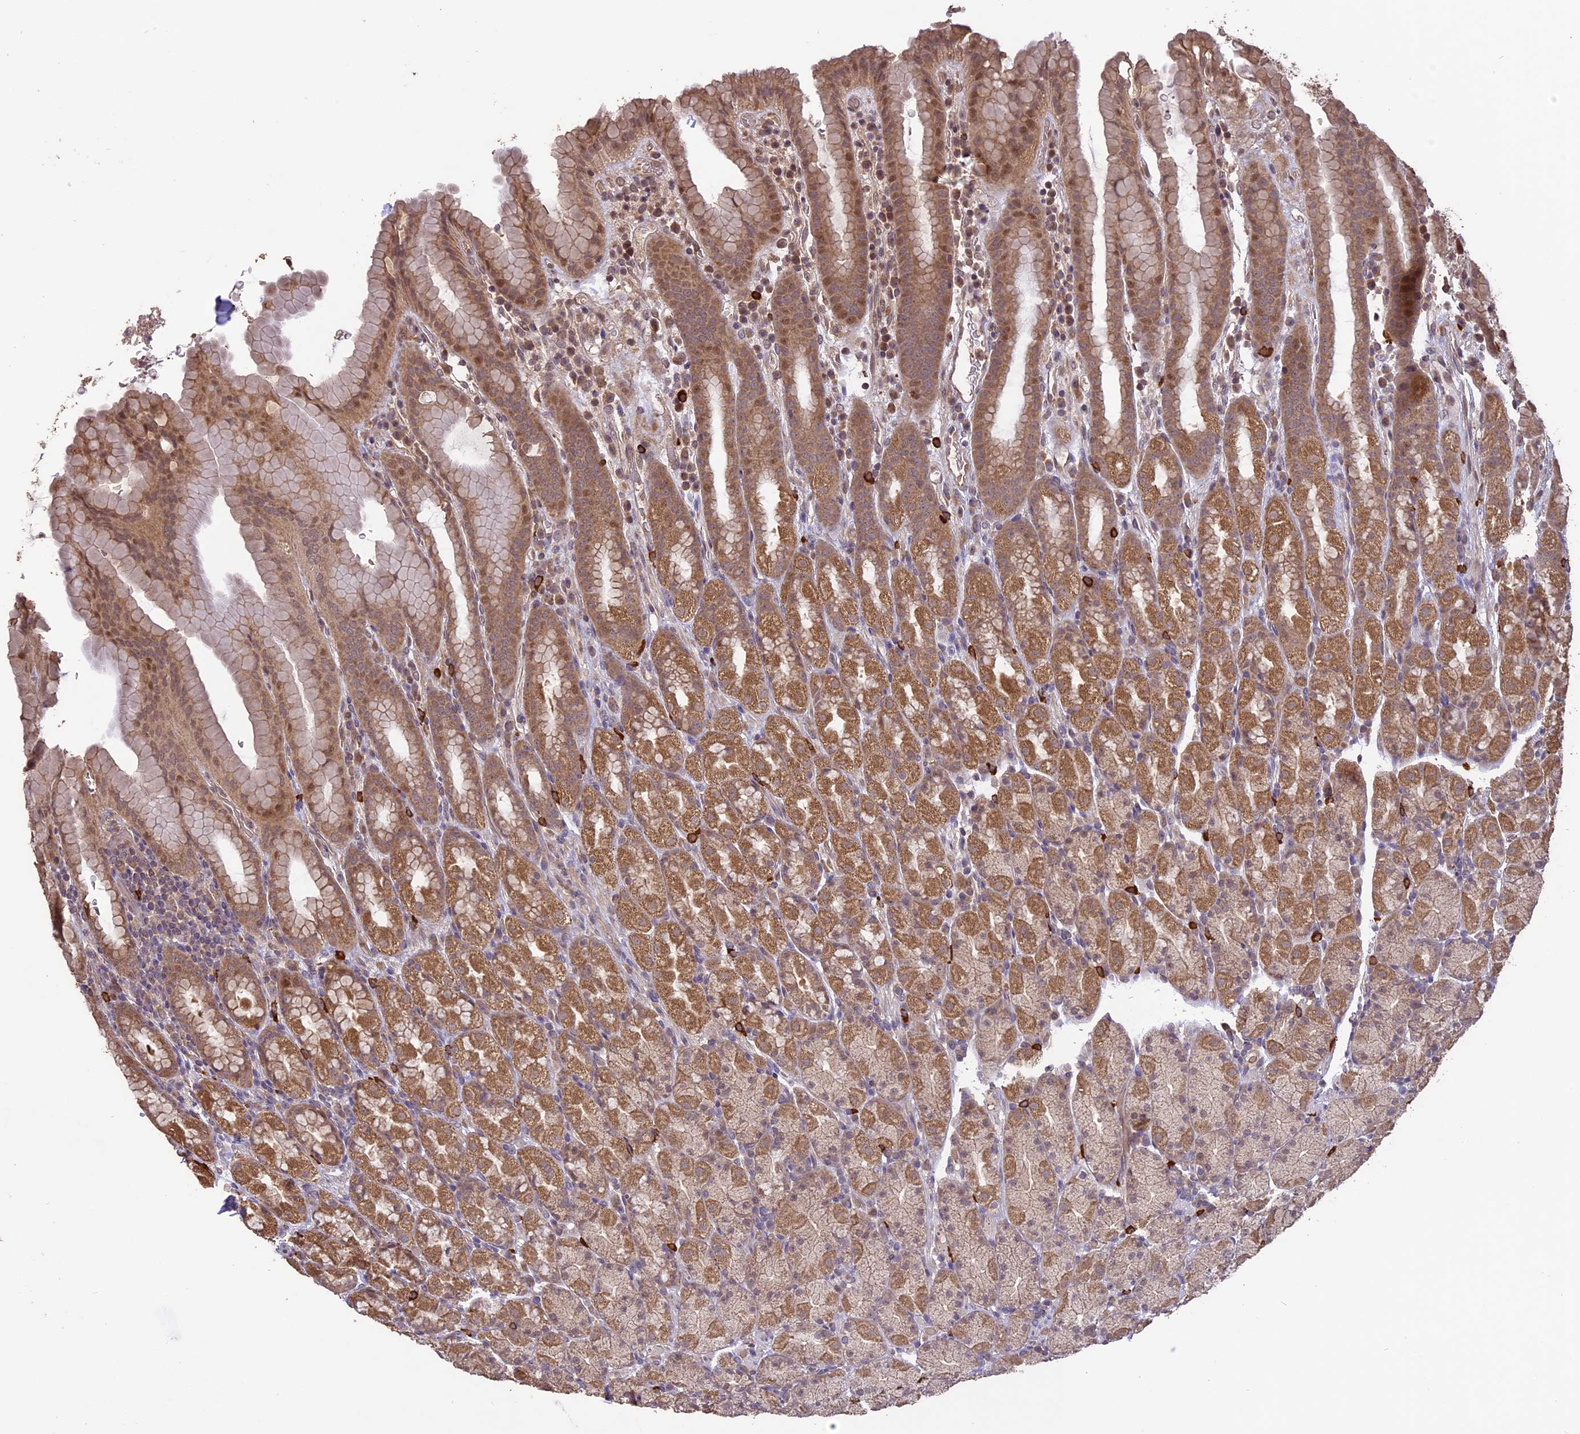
{"staining": {"intensity": "moderate", "quantity": "25%-75%", "location": "cytoplasmic/membranous"}, "tissue": "stomach", "cell_type": "Glandular cells", "image_type": "normal", "snomed": [{"axis": "morphology", "description": "Normal tissue, NOS"}, {"axis": "topography", "description": "Stomach, upper"}, {"axis": "topography", "description": "Stomach, lower"}, {"axis": "topography", "description": "Small intestine"}], "caption": "Immunohistochemistry (IHC) micrograph of benign stomach: human stomach stained using immunohistochemistry (IHC) demonstrates medium levels of moderate protein expression localized specifically in the cytoplasmic/membranous of glandular cells, appearing as a cytoplasmic/membranous brown color.", "gene": "TIGD7", "patient": {"sex": "male", "age": 68}}